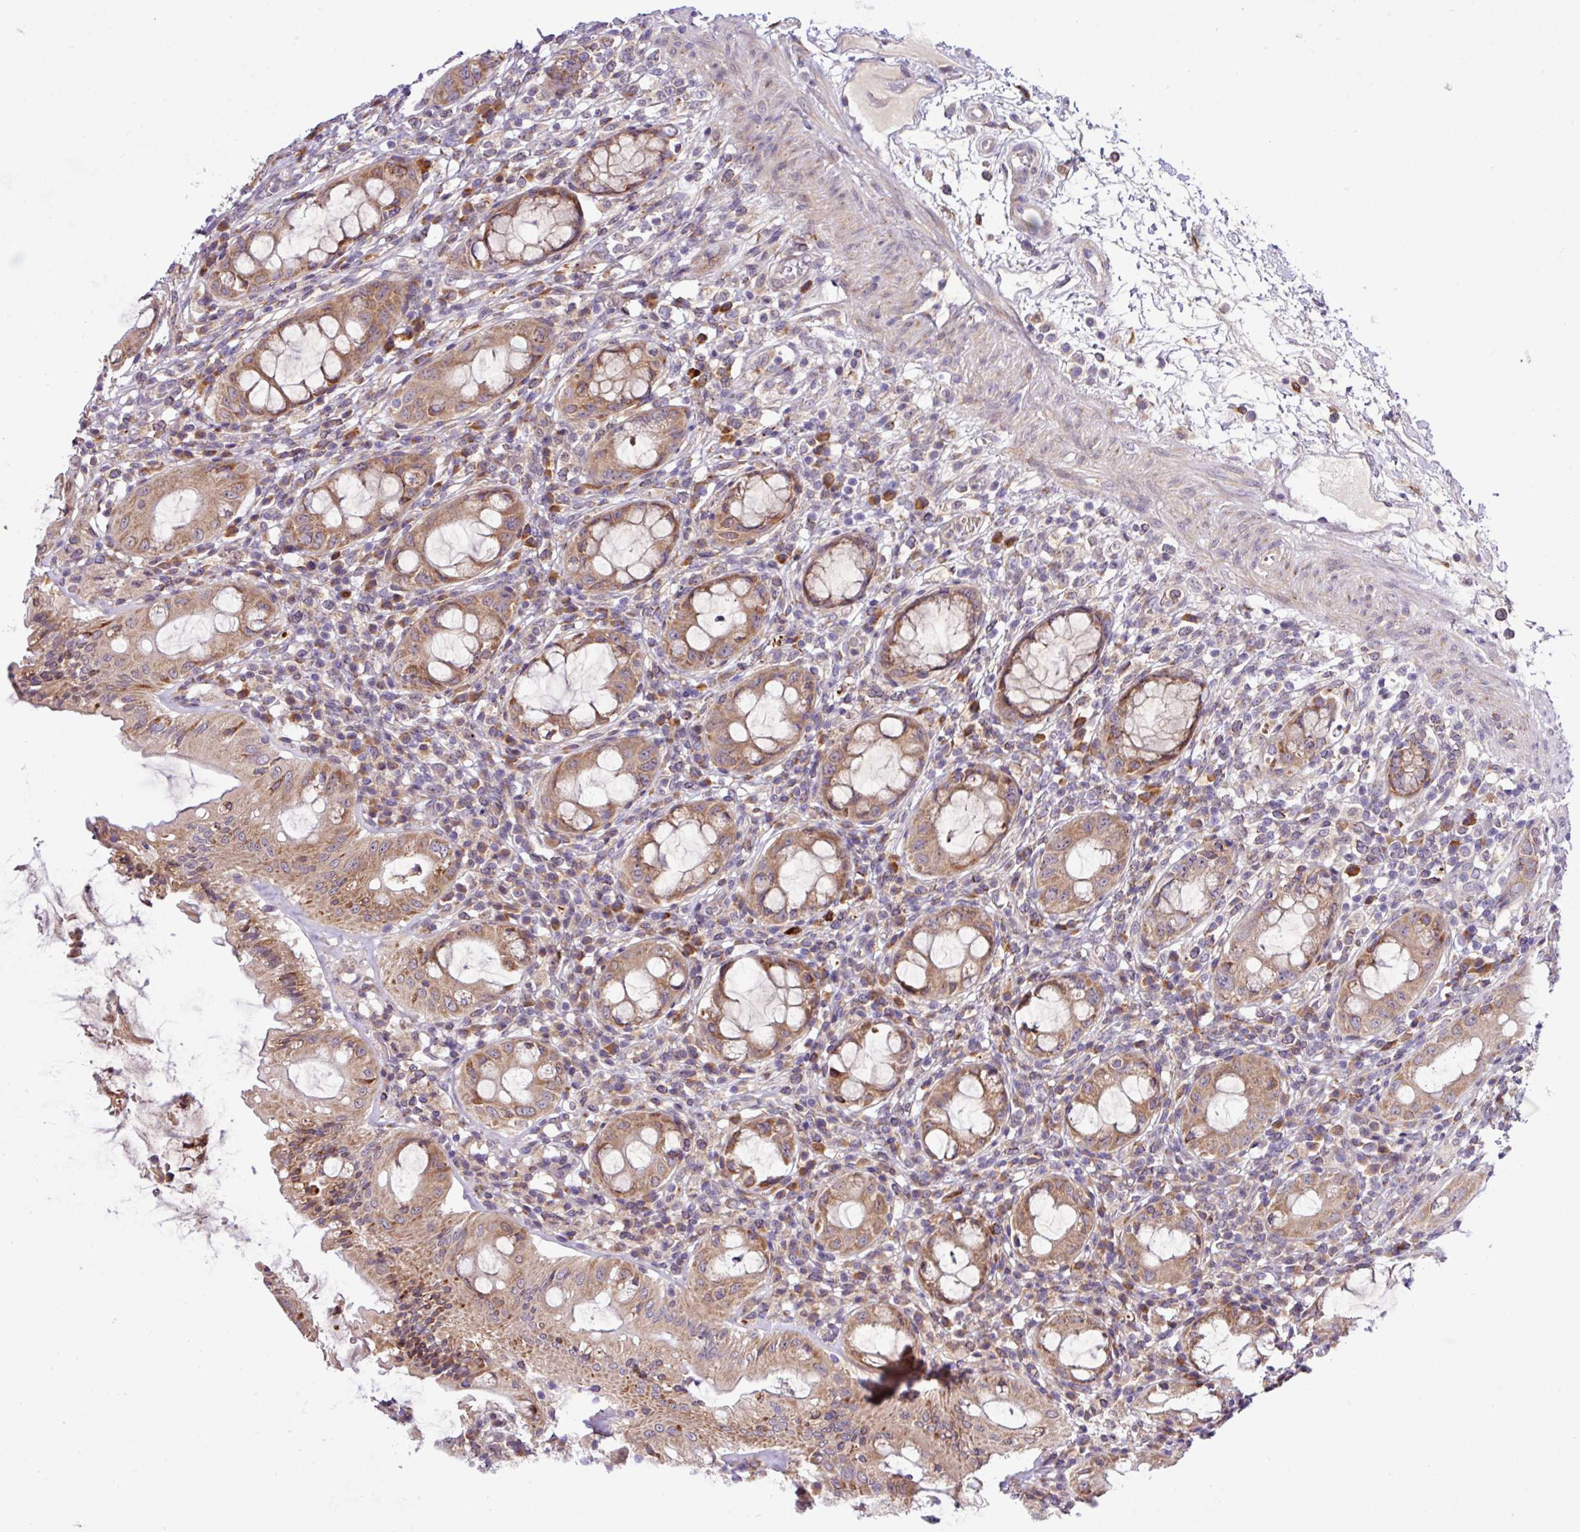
{"staining": {"intensity": "moderate", "quantity": ">75%", "location": "cytoplasmic/membranous"}, "tissue": "rectum", "cell_type": "Glandular cells", "image_type": "normal", "snomed": [{"axis": "morphology", "description": "Normal tissue, NOS"}, {"axis": "topography", "description": "Rectum"}], "caption": "Human rectum stained for a protein (brown) reveals moderate cytoplasmic/membranous positive positivity in about >75% of glandular cells.", "gene": "TM2D2", "patient": {"sex": "female", "age": 57}}